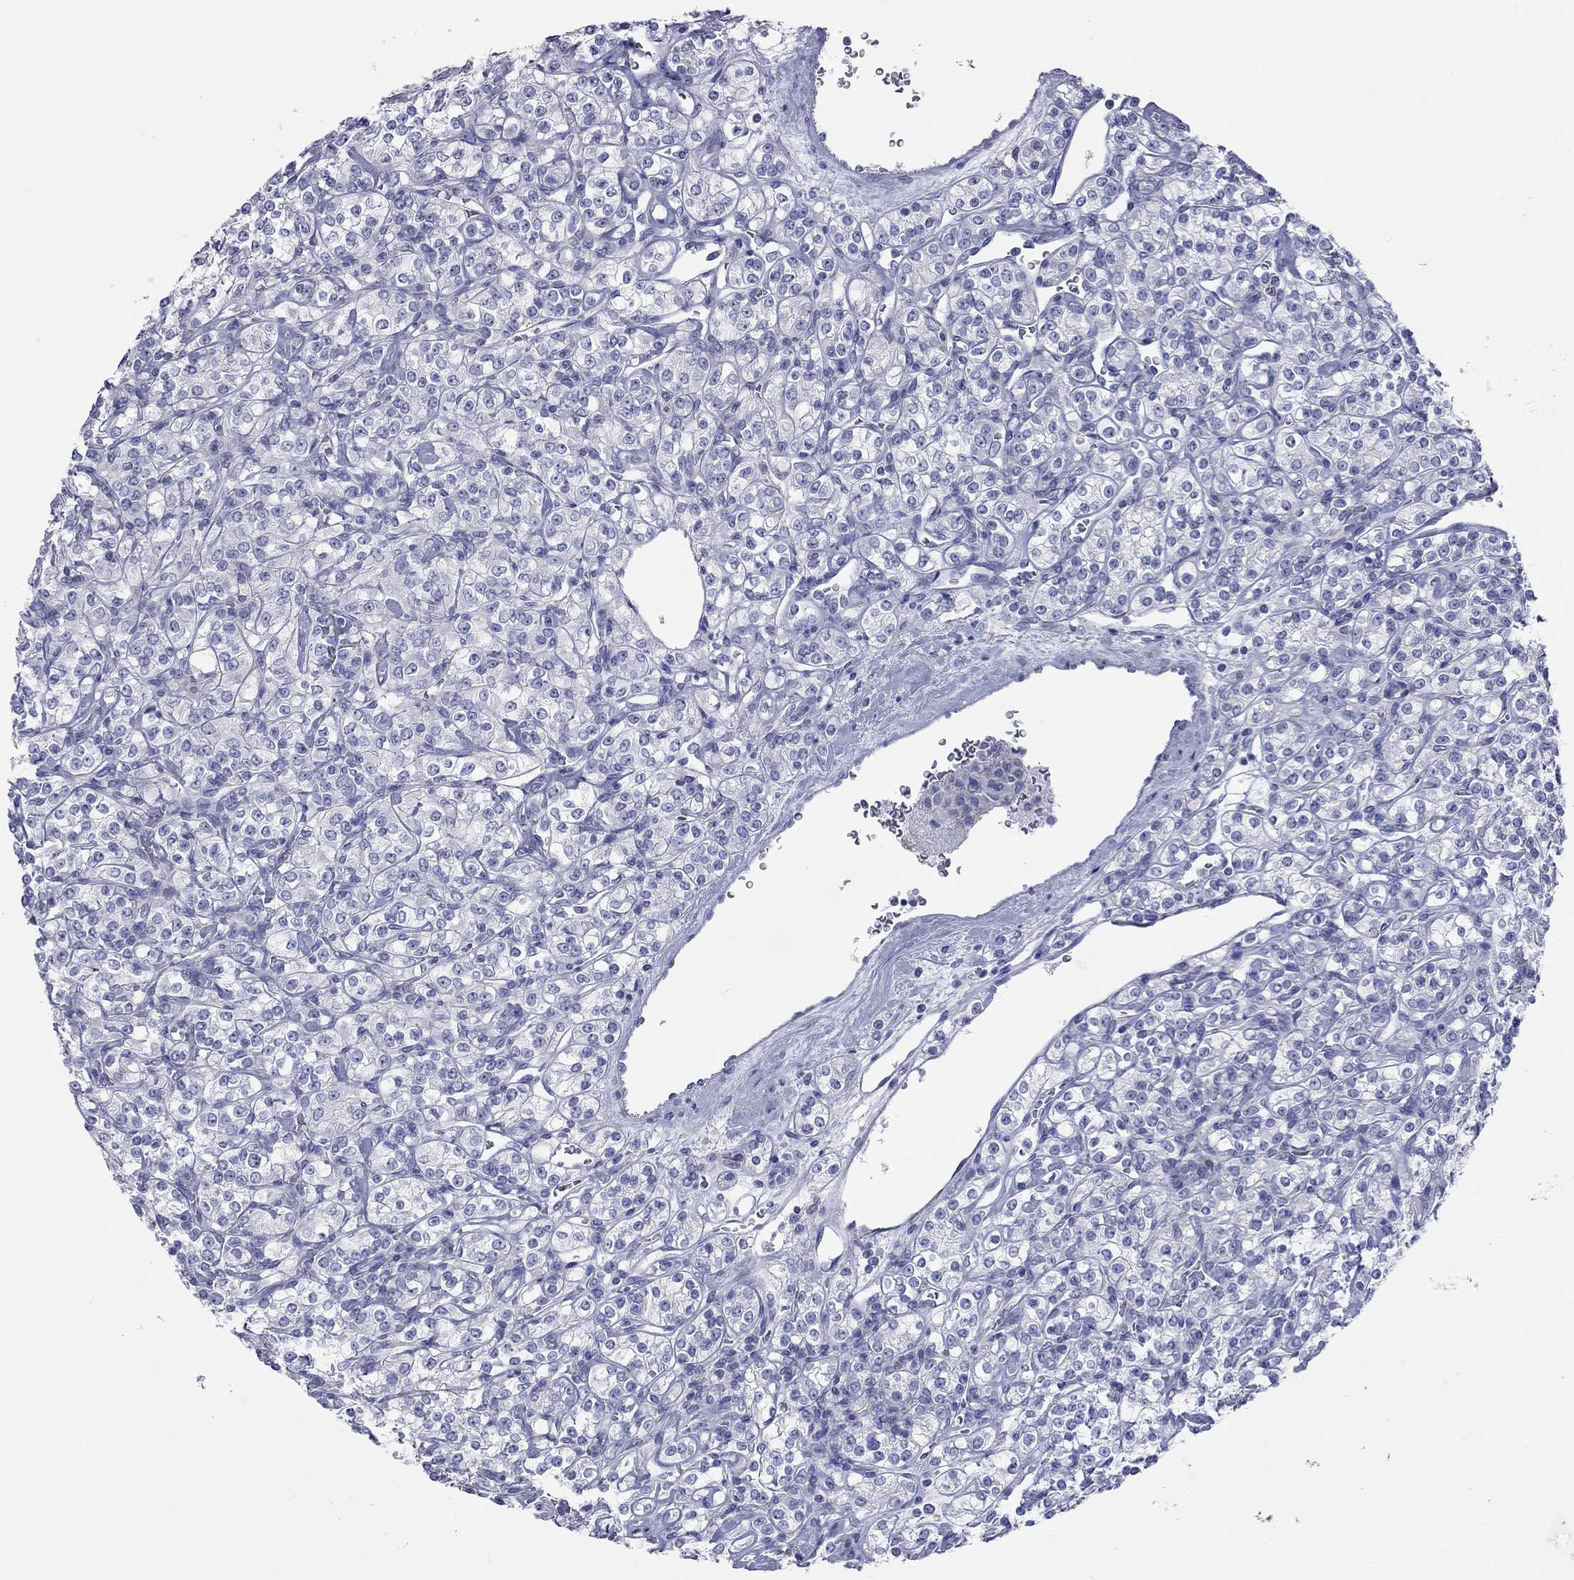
{"staining": {"intensity": "negative", "quantity": "none", "location": "none"}, "tissue": "renal cancer", "cell_type": "Tumor cells", "image_type": "cancer", "snomed": [{"axis": "morphology", "description": "Adenocarcinoma, NOS"}, {"axis": "topography", "description": "Kidney"}], "caption": "IHC histopathology image of adenocarcinoma (renal) stained for a protein (brown), which exhibits no positivity in tumor cells. Nuclei are stained in blue.", "gene": "ACTL7B", "patient": {"sex": "male", "age": 77}}